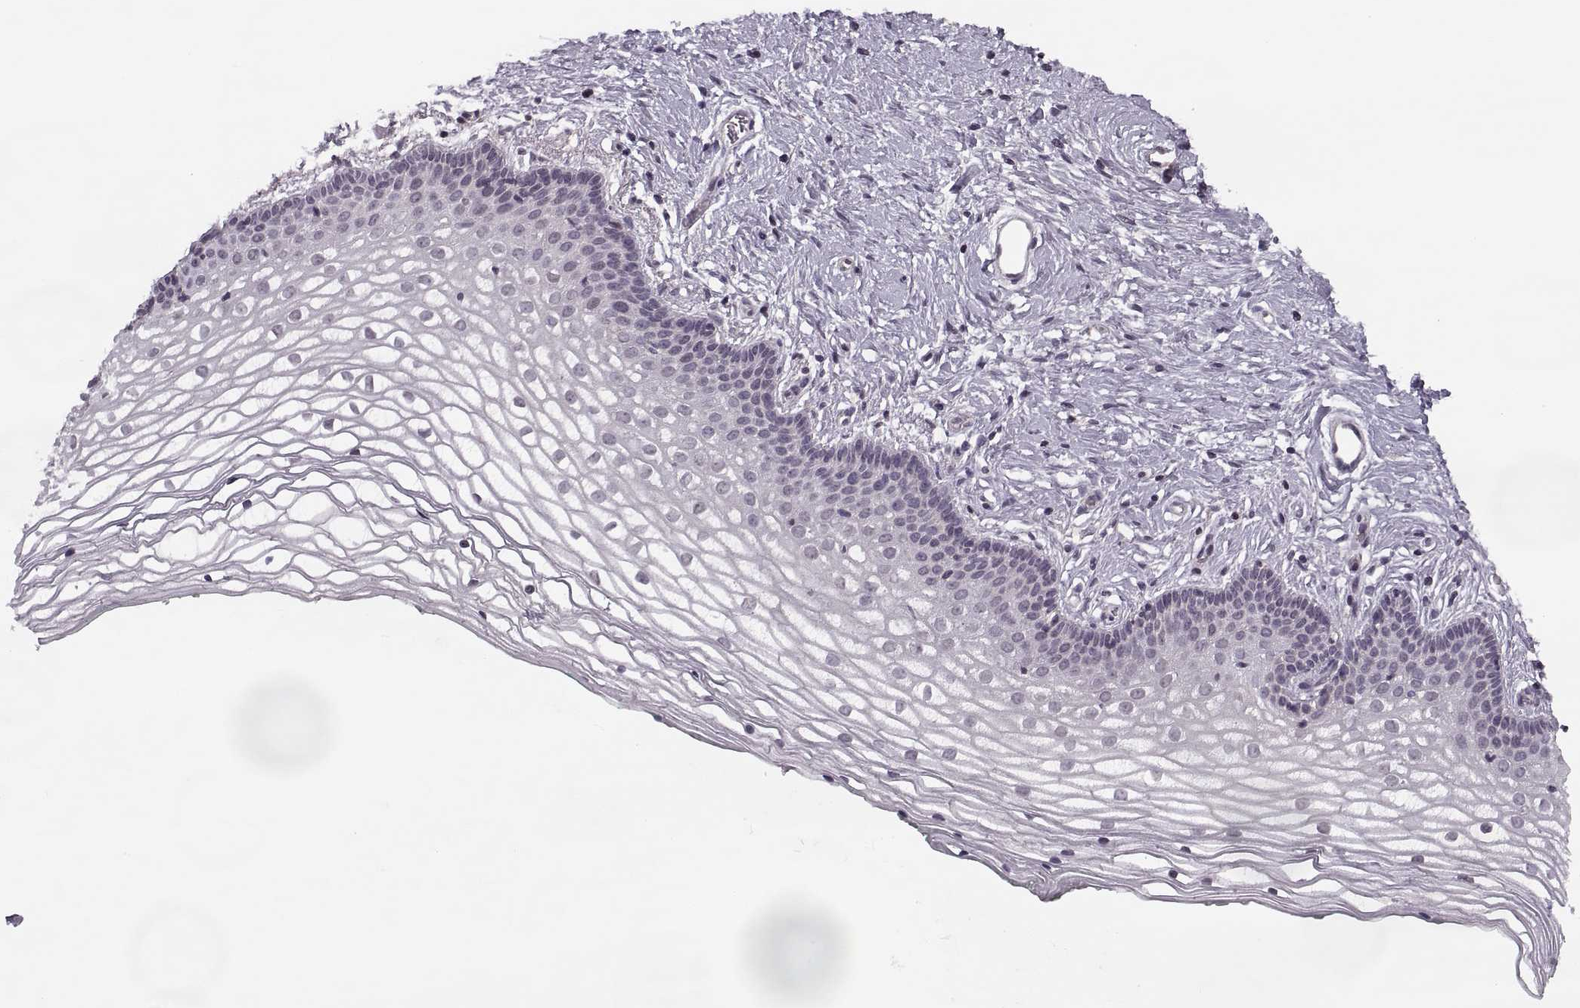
{"staining": {"intensity": "negative", "quantity": "none", "location": "none"}, "tissue": "vagina", "cell_type": "Squamous epithelial cells", "image_type": "normal", "snomed": [{"axis": "morphology", "description": "Normal tissue, NOS"}, {"axis": "topography", "description": "Vagina"}], "caption": "A photomicrograph of human vagina is negative for staining in squamous epithelial cells. (Stains: DAB immunohistochemistry (IHC) with hematoxylin counter stain, Microscopy: brightfield microscopy at high magnification).", "gene": "LUZP2", "patient": {"sex": "female", "age": 36}}